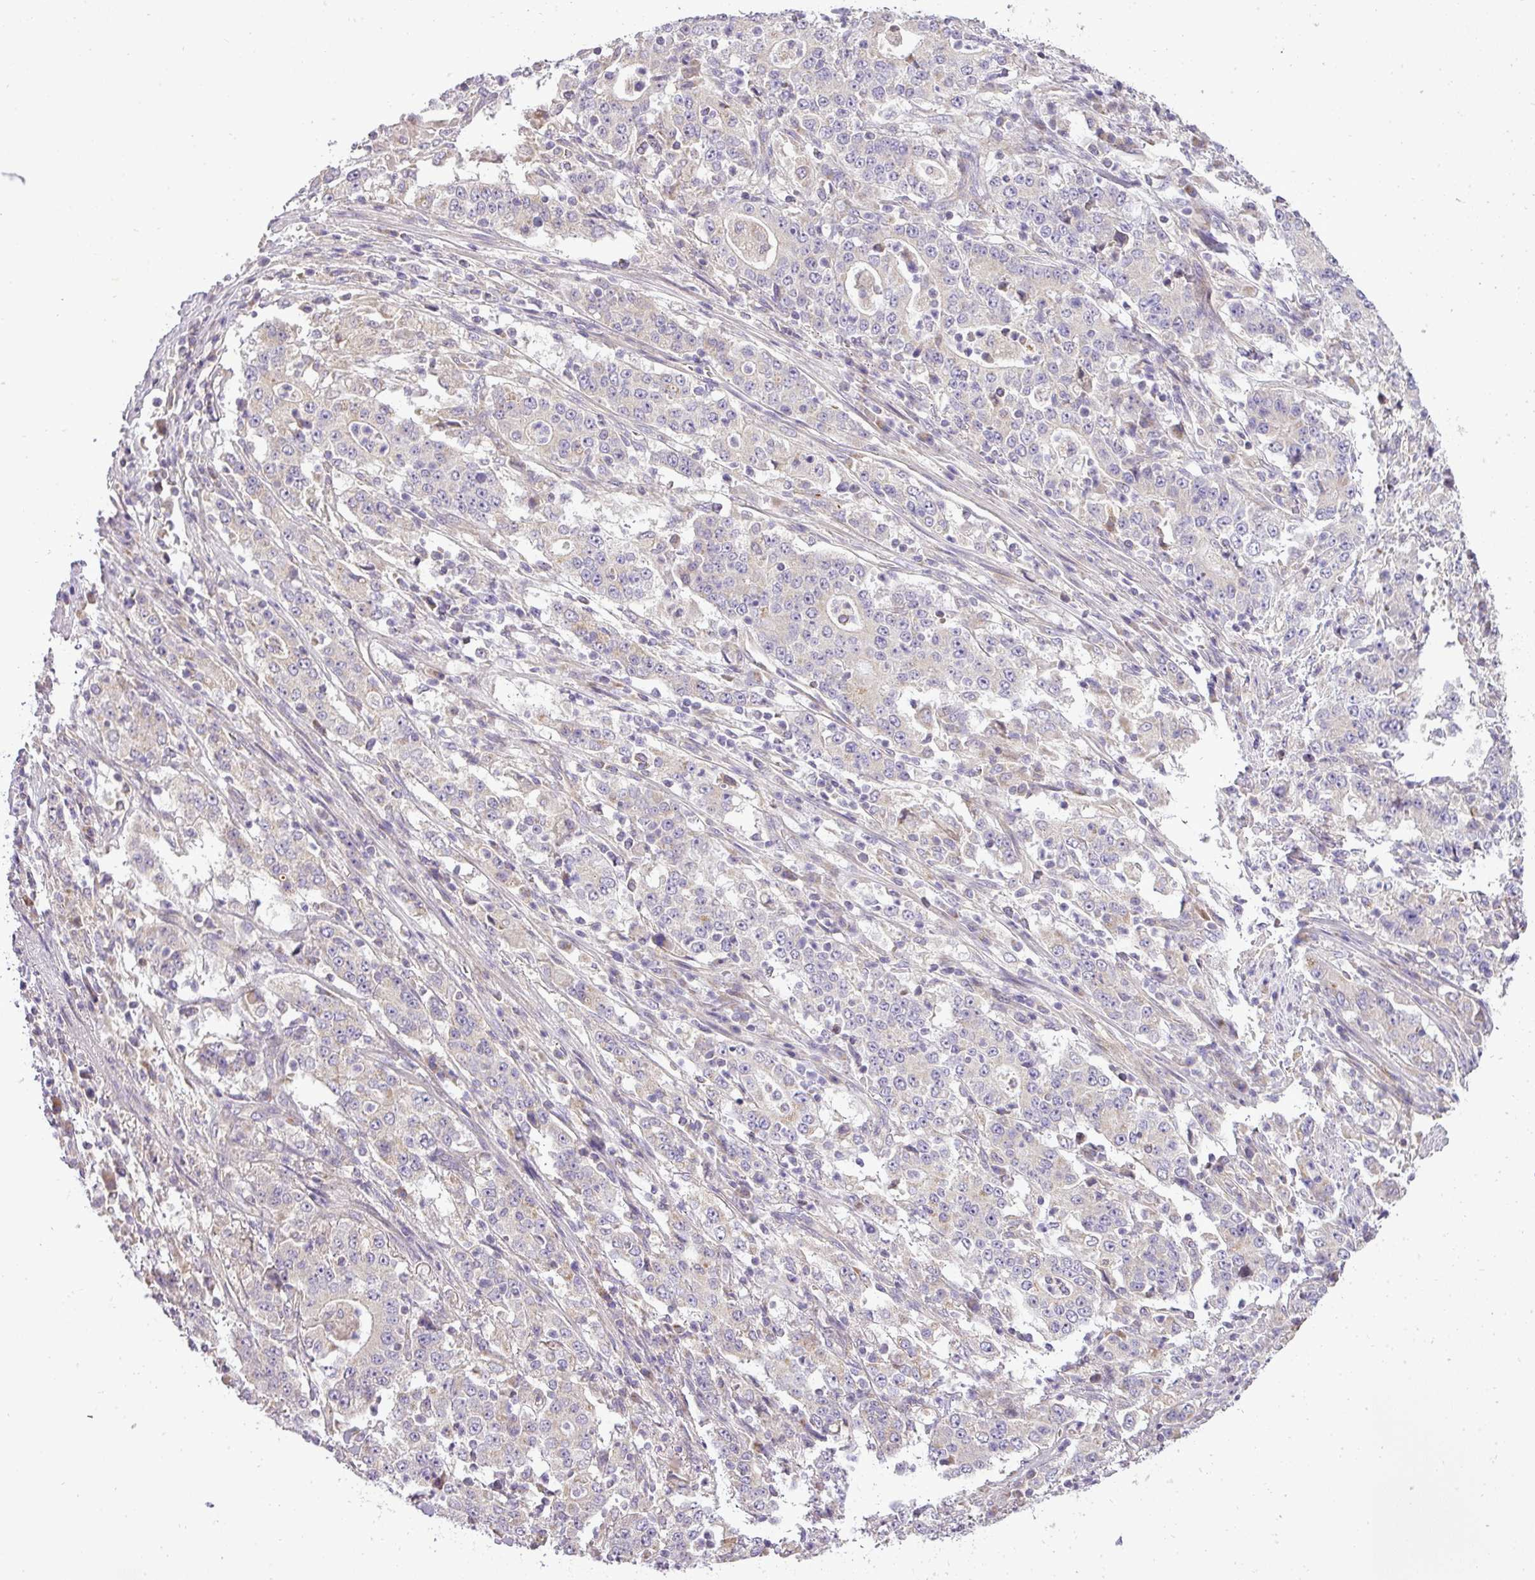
{"staining": {"intensity": "negative", "quantity": "none", "location": "none"}, "tissue": "stomach cancer", "cell_type": "Tumor cells", "image_type": "cancer", "snomed": [{"axis": "morphology", "description": "Normal tissue, NOS"}, {"axis": "morphology", "description": "Adenocarcinoma, NOS"}, {"axis": "topography", "description": "Stomach, upper"}, {"axis": "topography", "description": "Stomach"}], "caption": "The image exhibits no staining of tumor cells in stomach adenocarcinoma.", "gene": "ZDHHC1", "patient": {"sex": "male", "age": 59}}